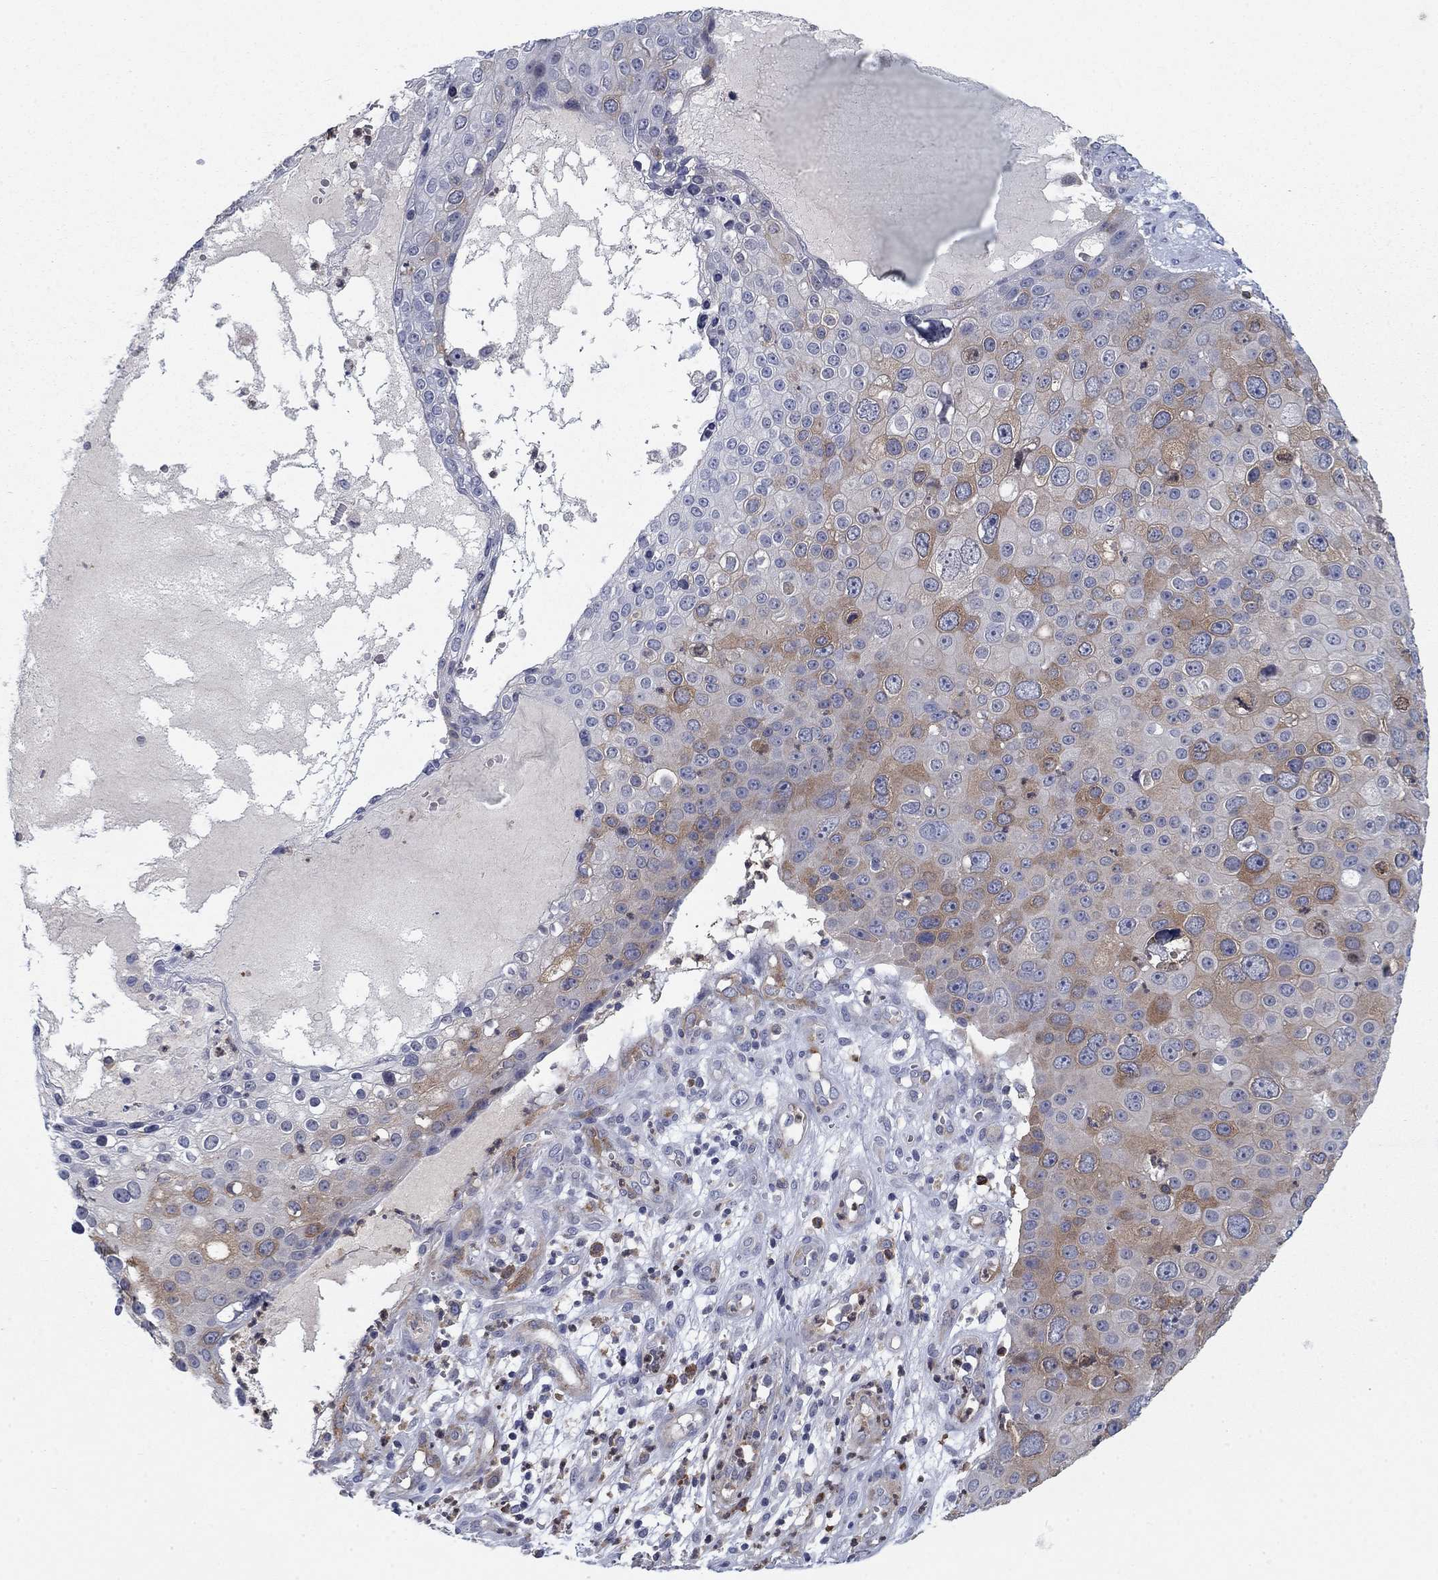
{"staining": {"intensity": "moderate", "quantity": "<25%", "location": "cytoplasmic/membranous"}, "tissue": "skin cancer", "cell_type": "Tumor cells", "image_type": "cancer", "snomed": [{"axis": "morphology", "description": "Squamous cell carcinoma, NOS"}, {"axis": "topography", "description": "Skin"}], "caption": "Skin cancer tissue displays moderate cytoplasmic/membranous expression in about <25% of tumor cells", "gene": "KIF15", "patient": {"sex": "male", "age": 71}}